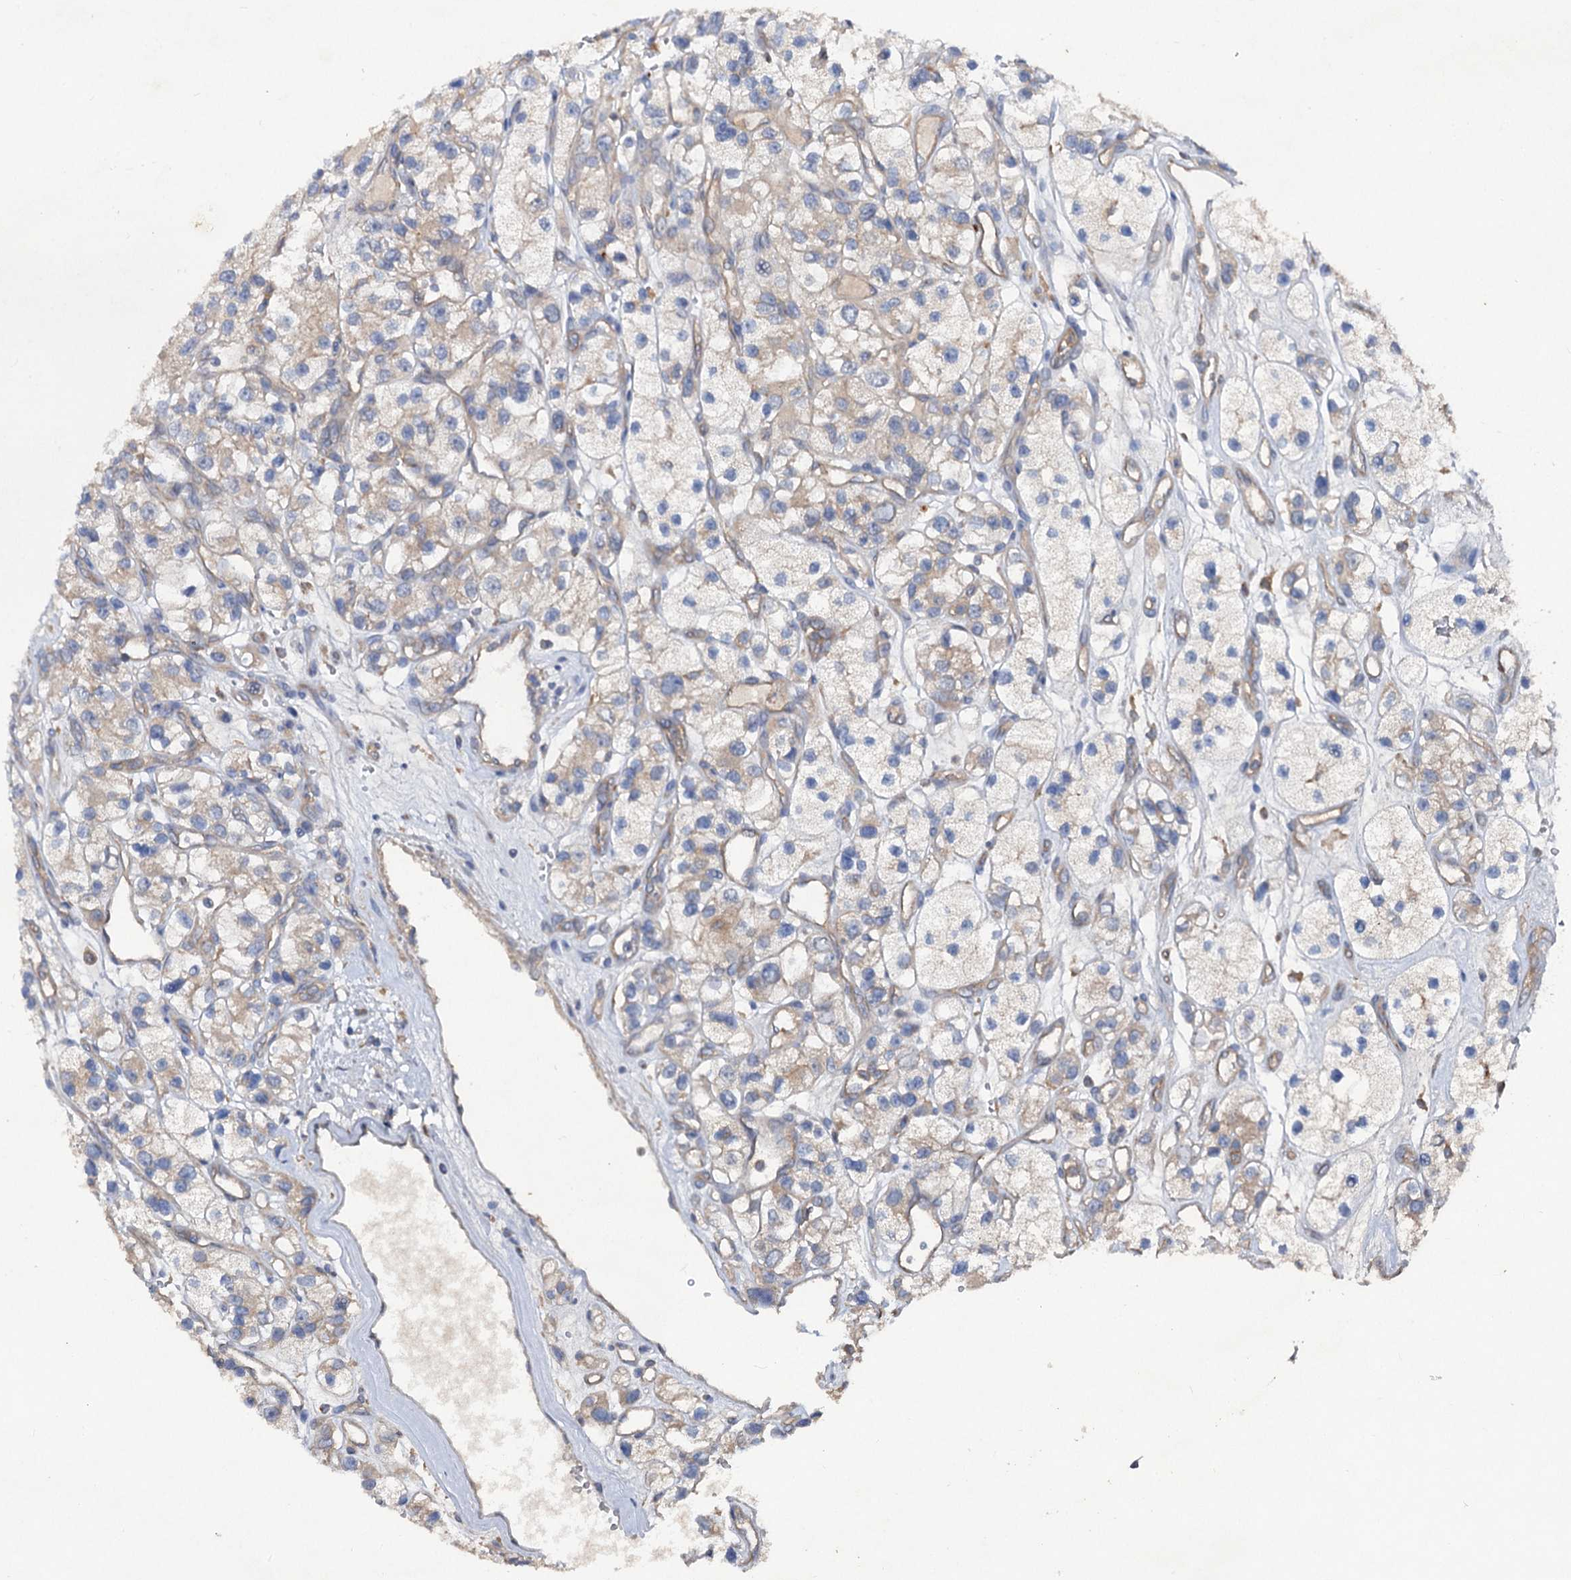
{"staining": {"intensity": "weak", "quantity": "<25%", "location": "cytoplasmic/membranous"}, "tissue": "renal cancer", "cell_type": "Tumor cells", "image_type": "cancer", "snomed": [{"axis": "morphology", "description": "Adenocarcinoma, NOS"}, {"axis": "topography", "description": "Kidney"}], "caption": "Immunohistochemical staining of human renal cancer displays no significant positivity in tumor cells.", "gene": "VPS29", "patient": {"sex": "female", "age": 57}}